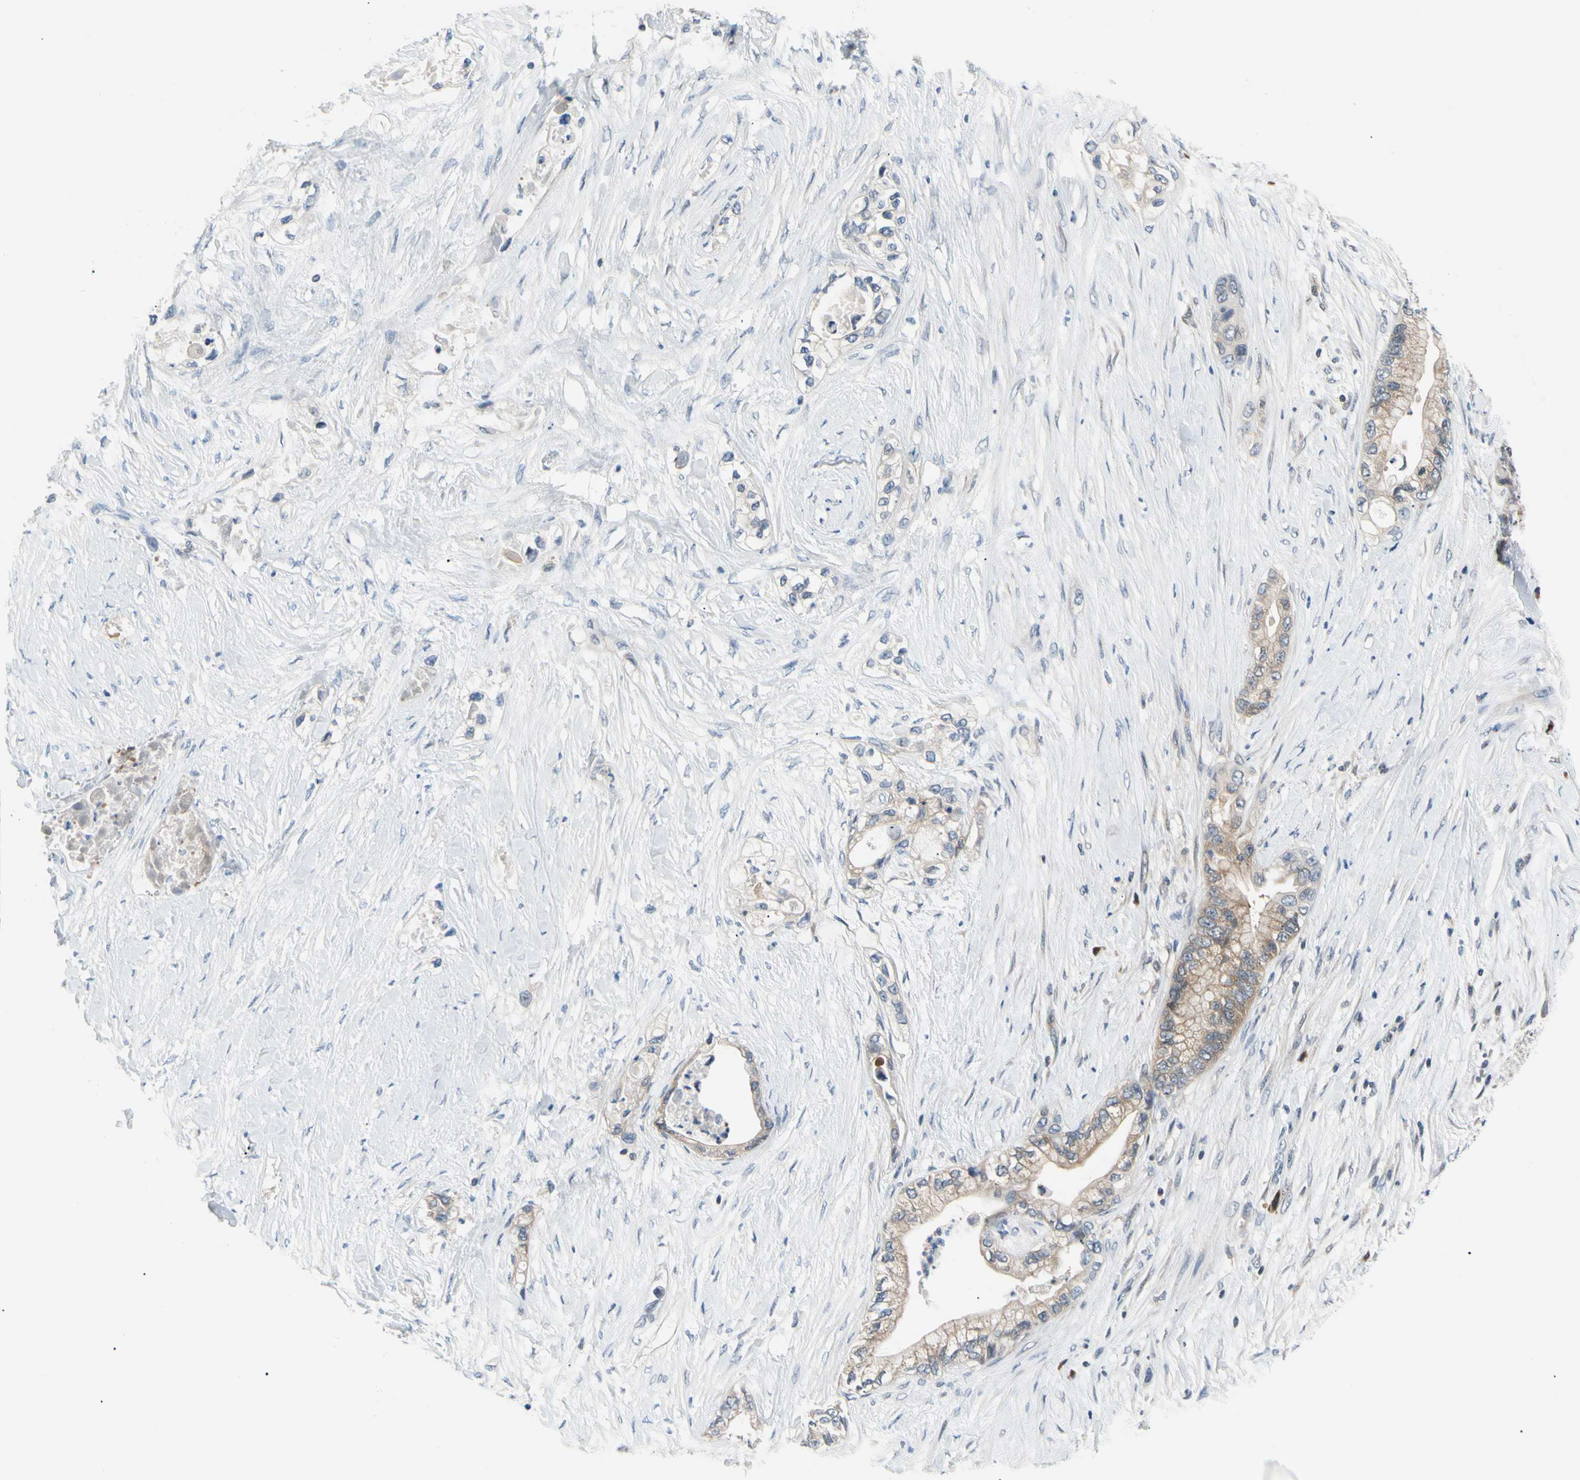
{"staining": {"intensity": "weak", "quantity": "25%-75%", "location": "cytoplasmic/membranous"}, "tissue": "pancreatic cancer", "cell_type": "Tumor cells", "image_type": "cancer", "snomed": [{"axis": "morphology", "description": "Adenocarcinoma, NOS"}, {"axis": "topography", "description": "Pancreas"}], "caption": "Immunohistochemistry (DAB (3,3'-diaminobenzidine)) staining of adenocarcinoma (pancreatic) demonstrates weak cytoplasmic/membranous protein positivity in approximately 25%-75% of tumor cells.", "gene": "SEC23B", "patient": {"sex": "female", "age": 70}}